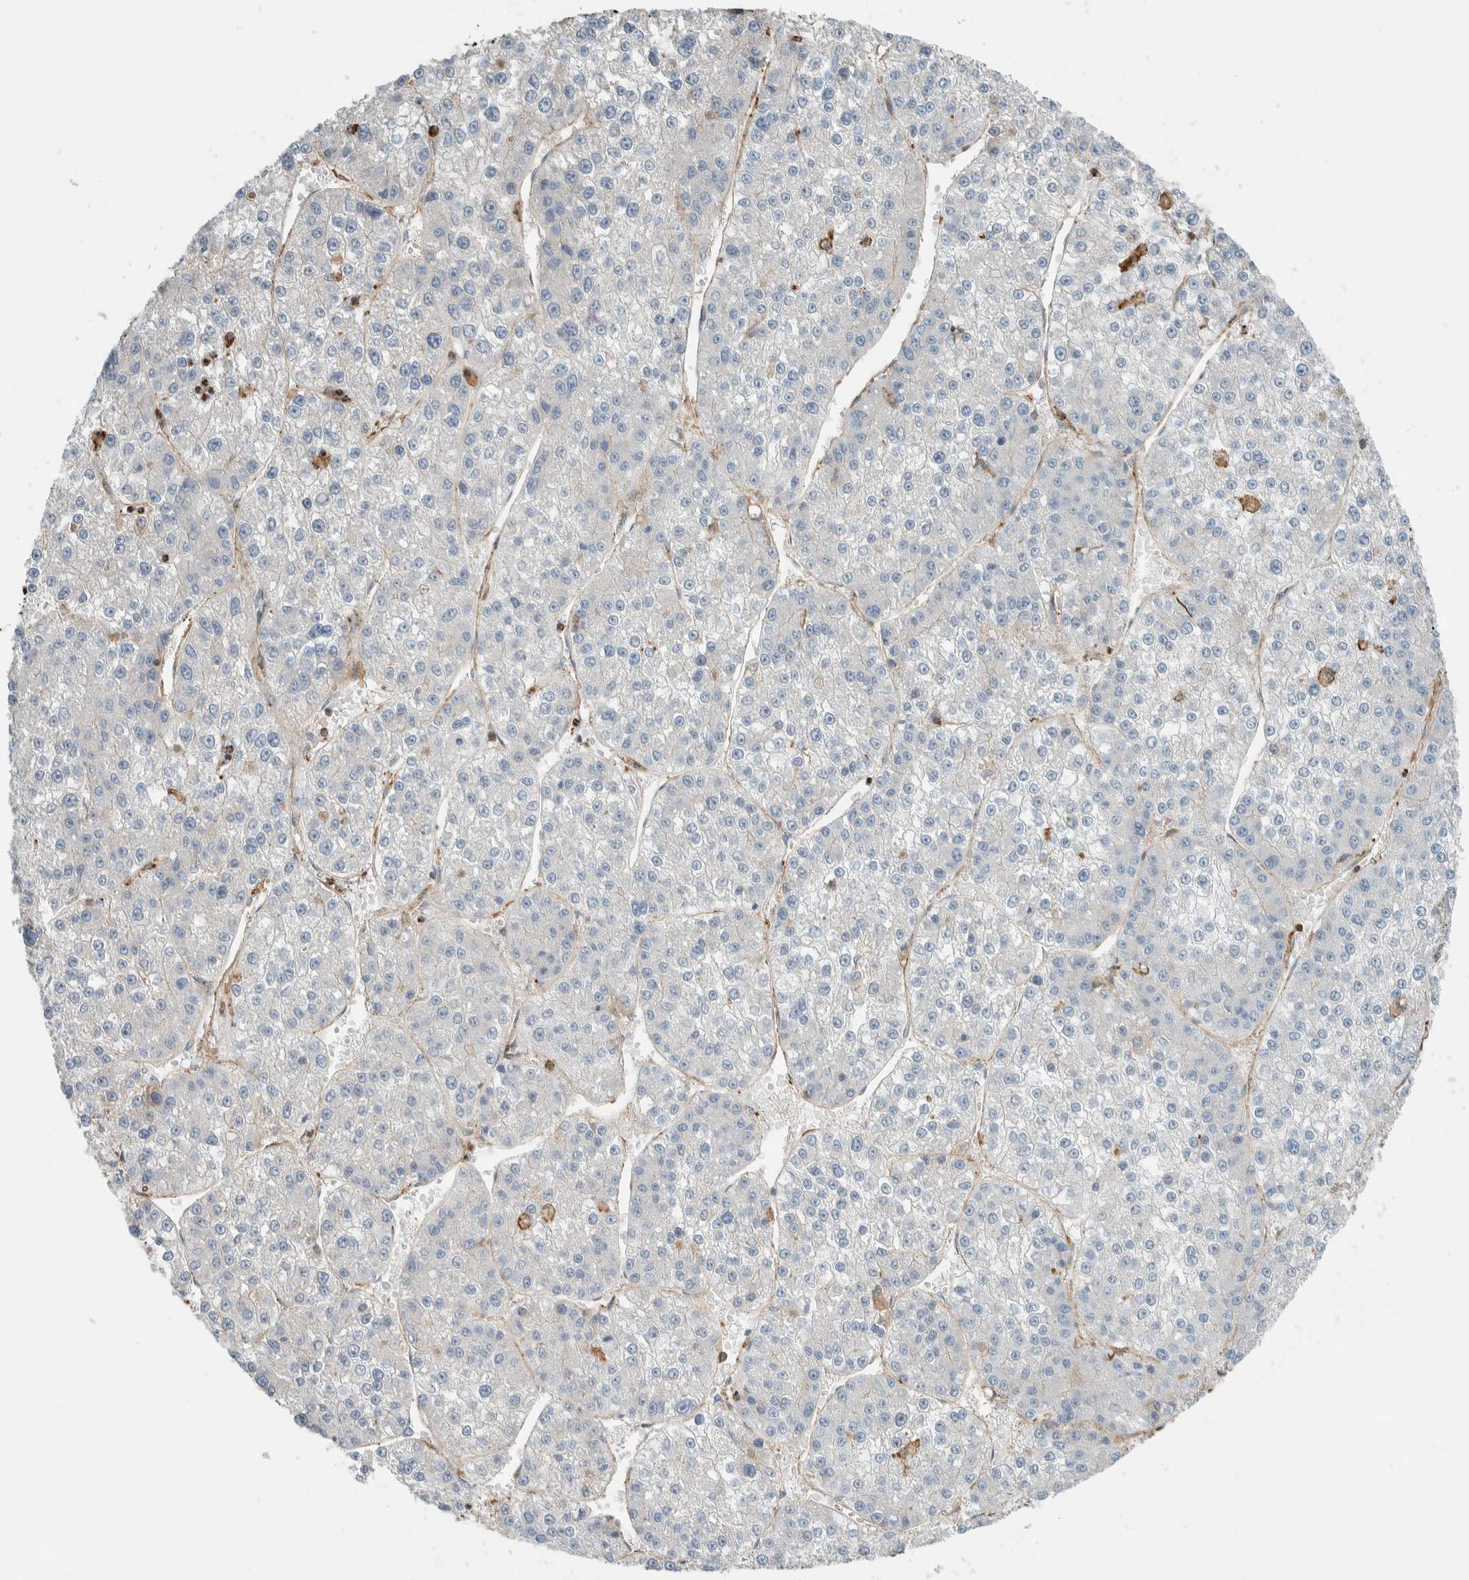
{"staining": {"intensity": "negative", "quantity": "none", "location": "none"}, "tissue": "liver cancer", "cell_type": "Tumor cells", "image_type": "cancer", "snomed": [{"axis": "morphology", "description": "Carcinoma, Hepatocellular, NOS"}, {"axis": "topography", "description": "Liver"}], "caption": "This is an IHC histopathology image of liver cancer (hepatocellular carcinoma). There is no staining in tumor cells.", "gene": "CTBP2", "patient": {"sex": "female", "age": 73}}